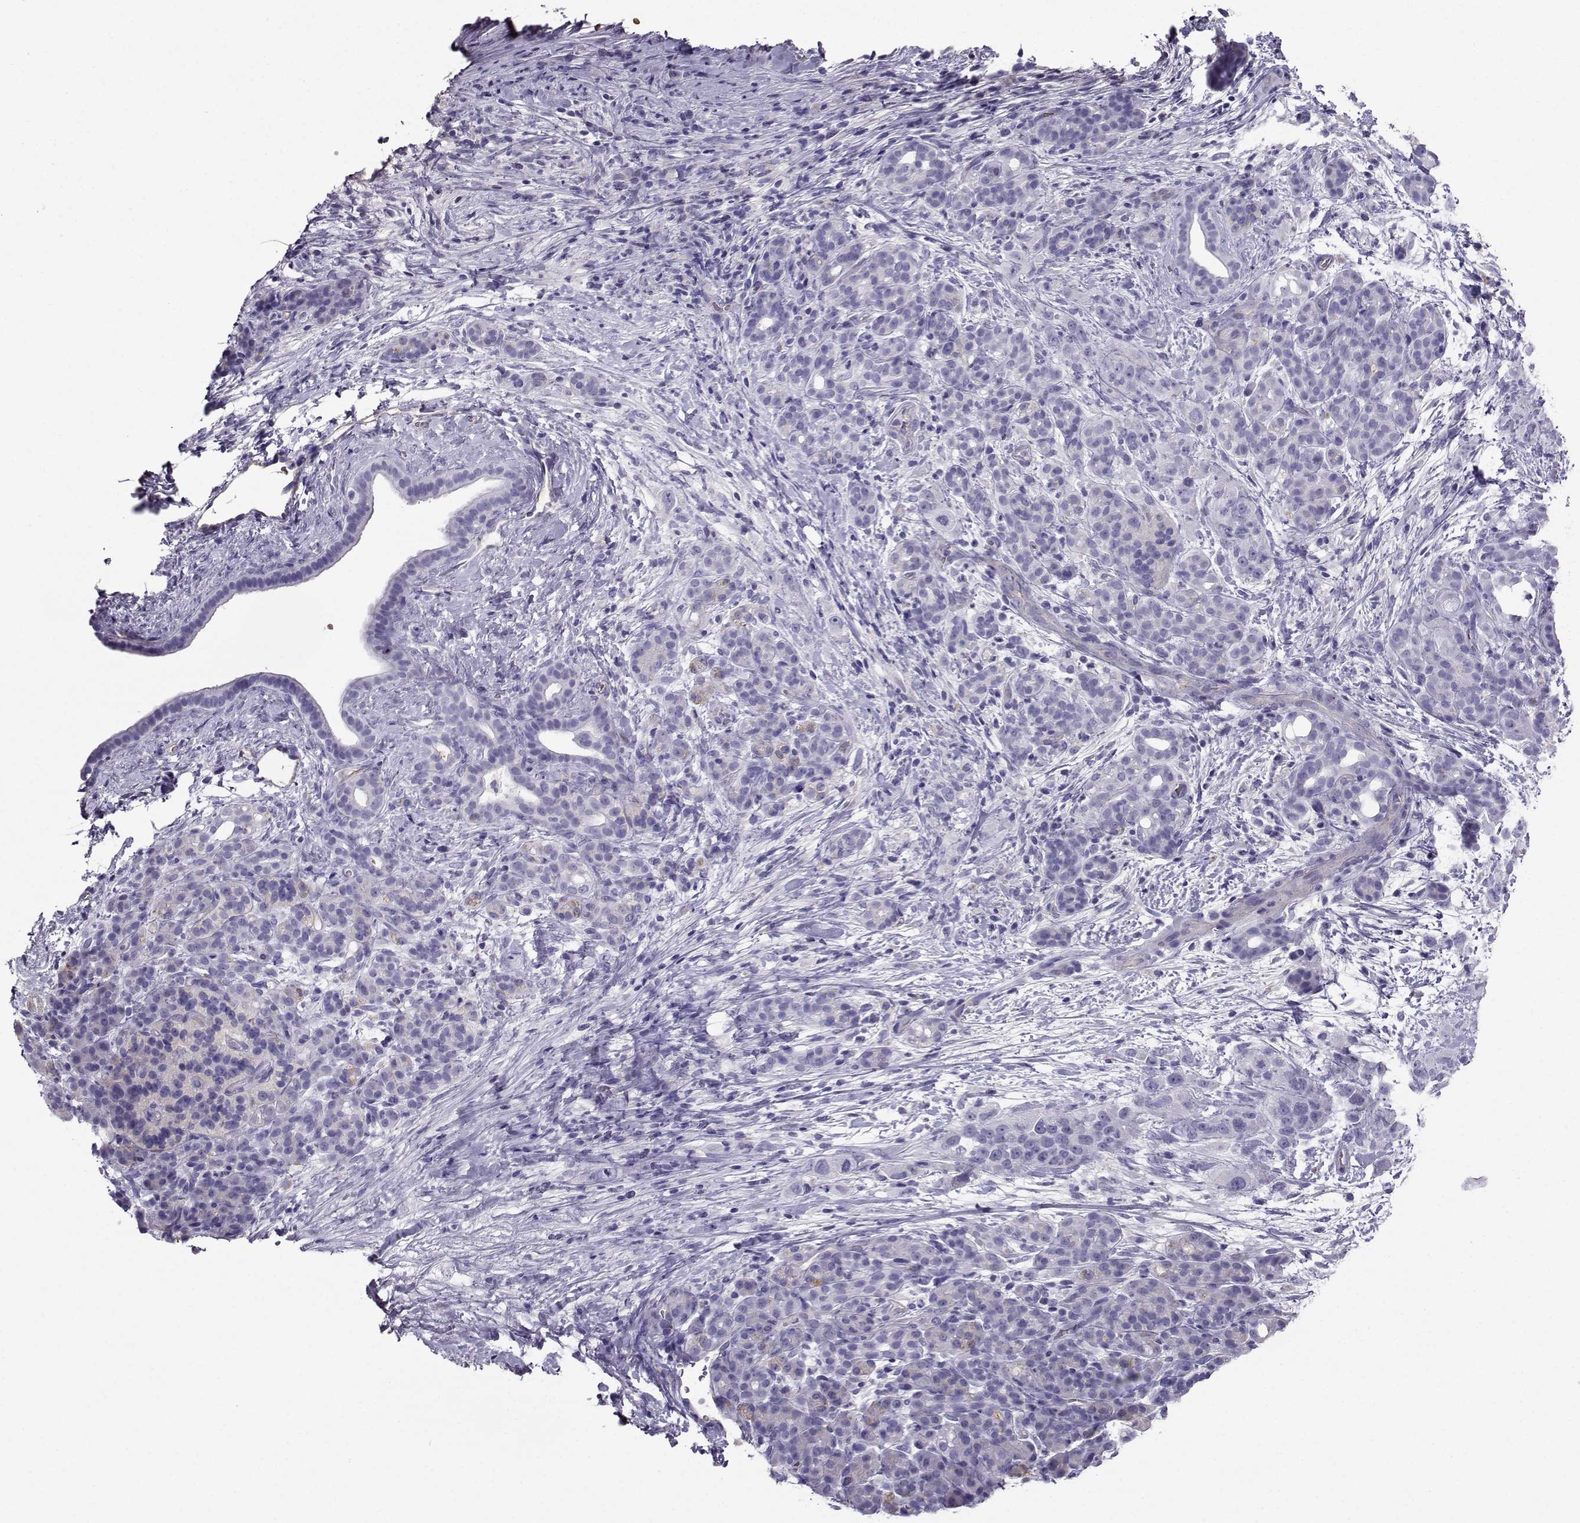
{"staining": {"intensity": "weak", "quantity": "<25%", "location": "cytoplasmic/membranous"}, "tissue": "pancreatic cancer", "cell_type": "Tumor cells", "image_type": "cancer", "snomed": [{"axis": "morphology", "description": "Adenocarcinoma, NOS"}, {"axis": "topography", "description": "Pancreas"}], "caption": "IHC of human pancreatic cancer (adenocarcinoma) reveals no positivity in tumor cells.", "gene": "CLUL1", "patient": {"sex": "male", "age": 44}}